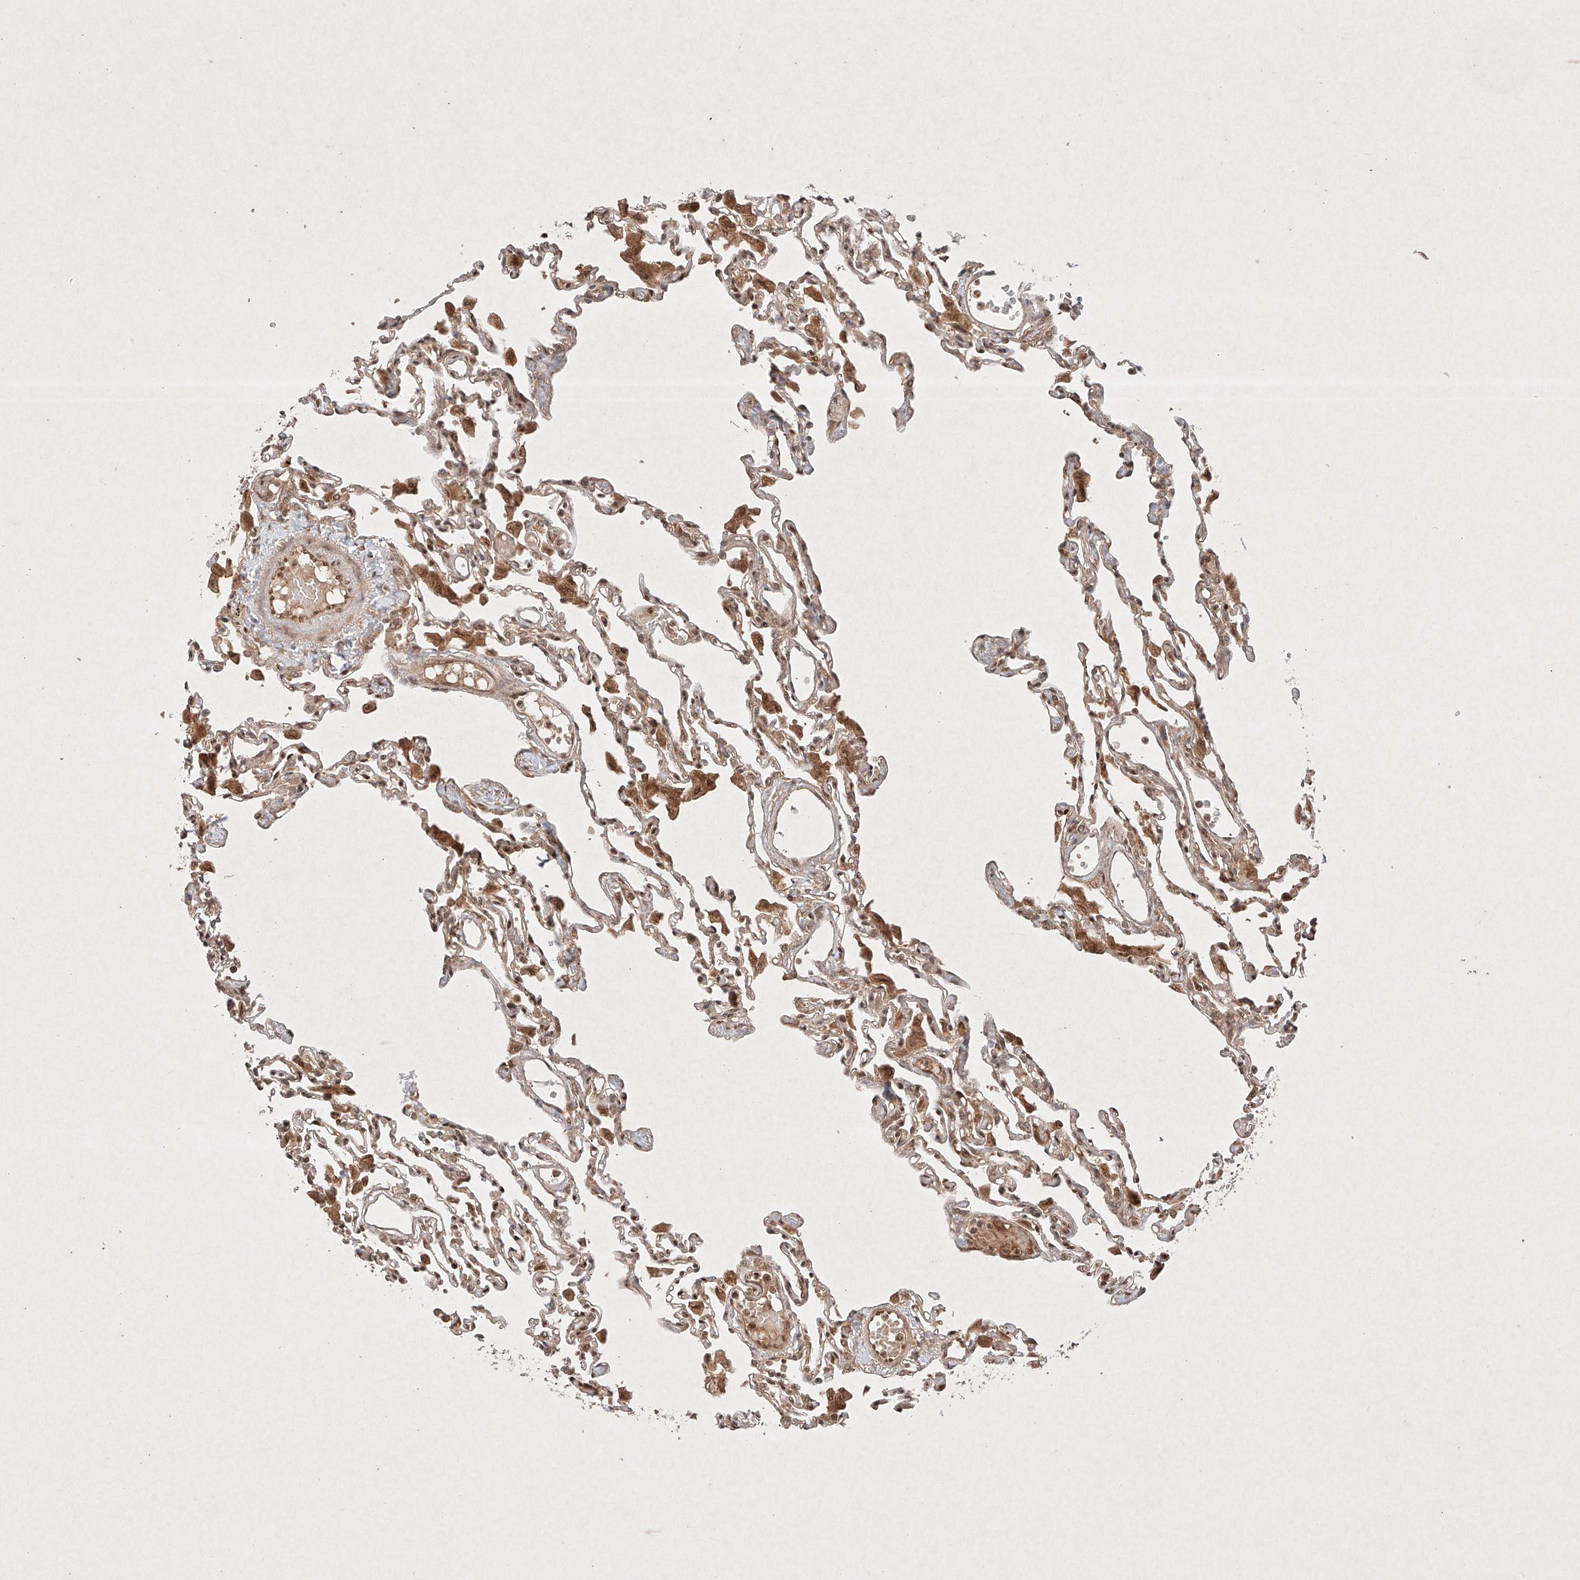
{"staining": {"intensity": "weak", "quantity": ">75%", "location": "cytoplasmic/membranous,nuclear"}, "tissue": "lung", "cell_type": "Alveolar cells", "image_type": "normal", "snomed": [{"axis": "morphology", "description": "Normal tissue, NOS"}, {"axis": "topography", "description": "Bronchus"}, {"axis": "topography", "description": "Lung"}], "caption": "Lung stained with DAB IHC displays low levels of weak cytoplasmic/membranous,nuclear staining in about >75% of alveolar cells.", "gene": "RNF31", "patient": {"sex": "female", "age": 49}}